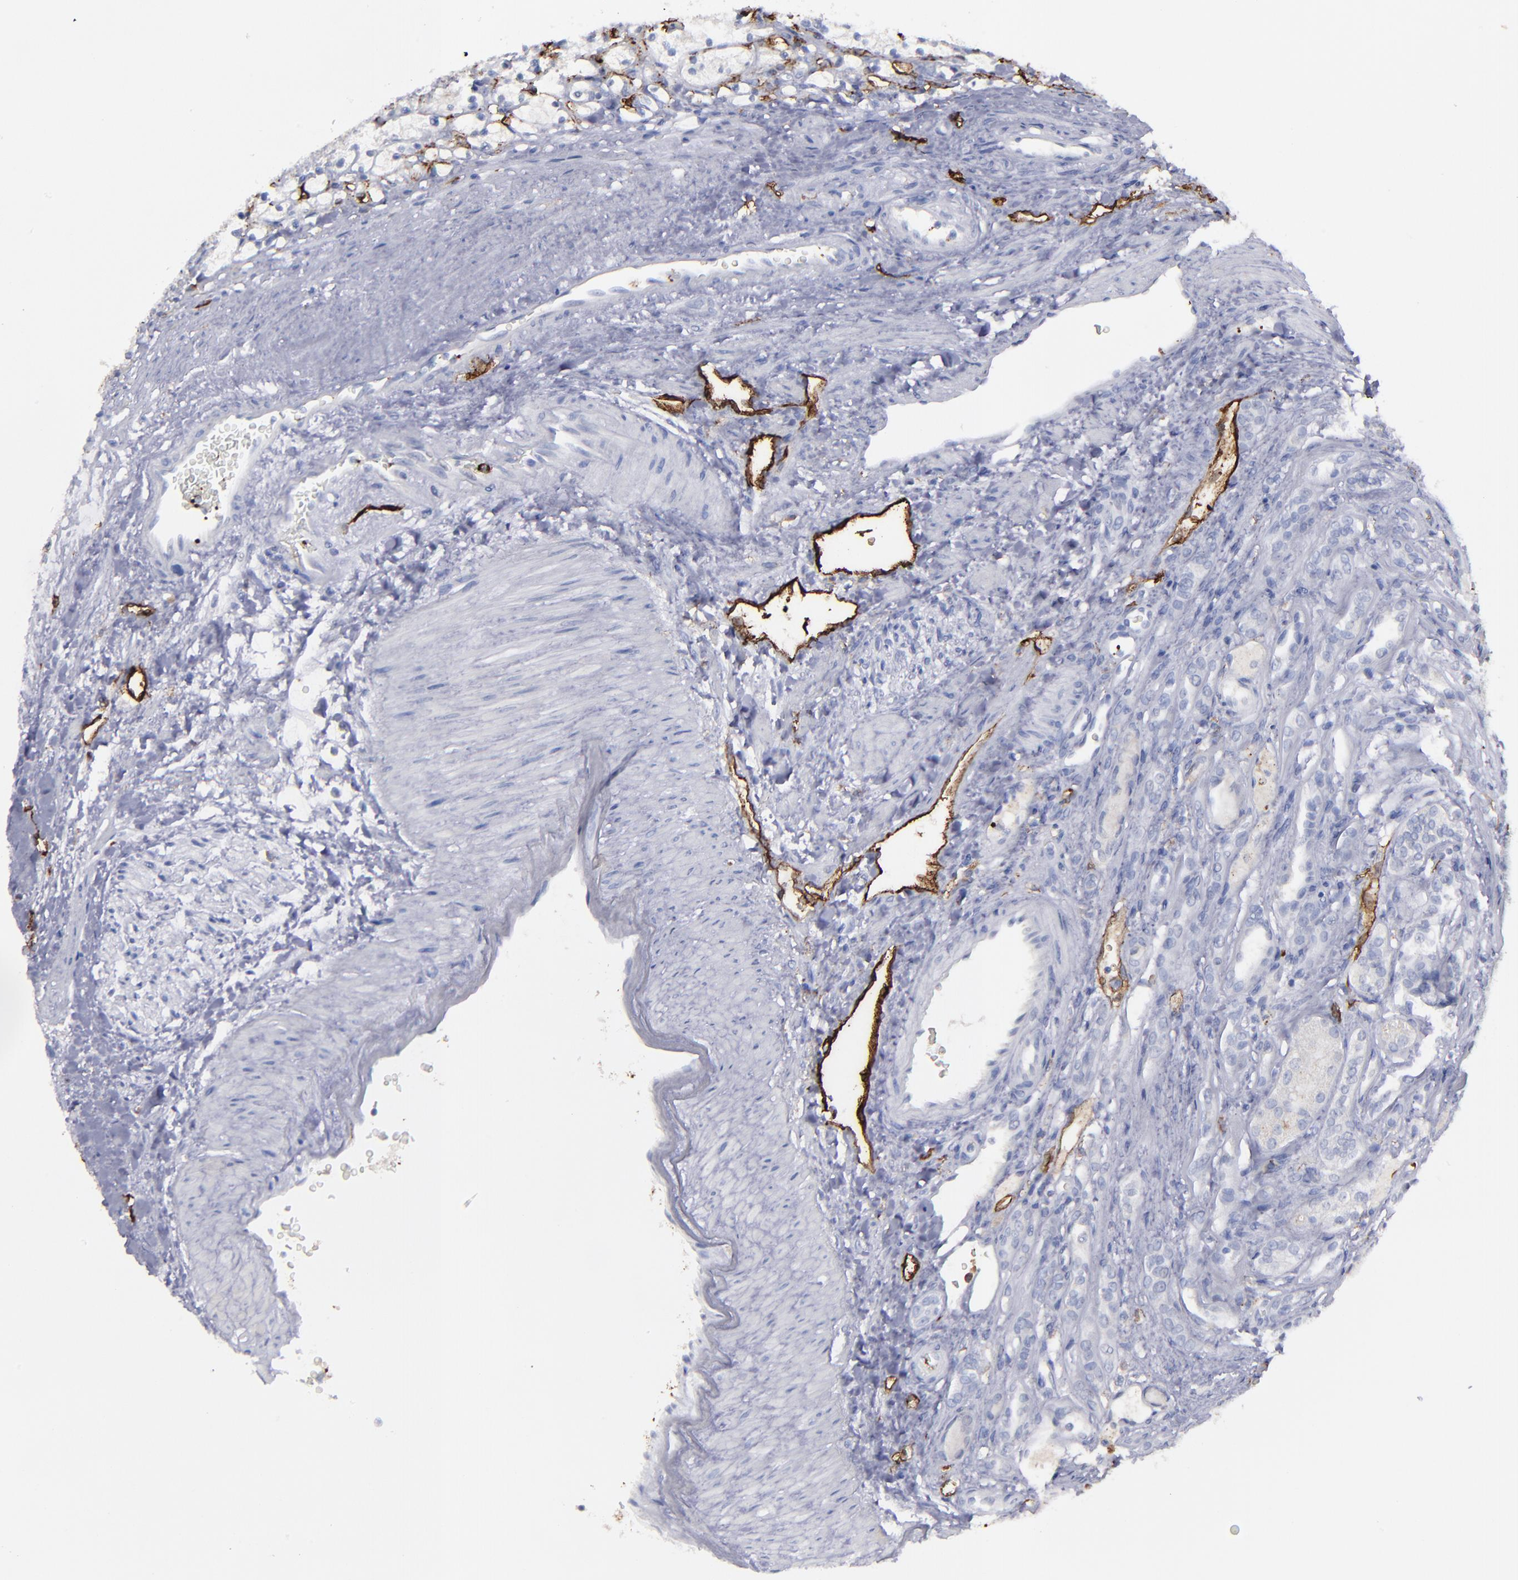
{"staining": {"intensity": "negative", "quantity": "none", "location": "none"}, "tissue": "renal cancer", "cell_type": "Tumor cells", "image_type": "cancer", "snomed": [{"axis": "morphology", "description": "Adenocarcinoma, NOS"}, {"axis": "topography", "description": "Kidney"}], "caption": "The micrograph exhibits no significant expression in tumor cells of renal adenocarcinoma.", "gene": "CD36", "patient": {"sex": "female", "age": 60}}